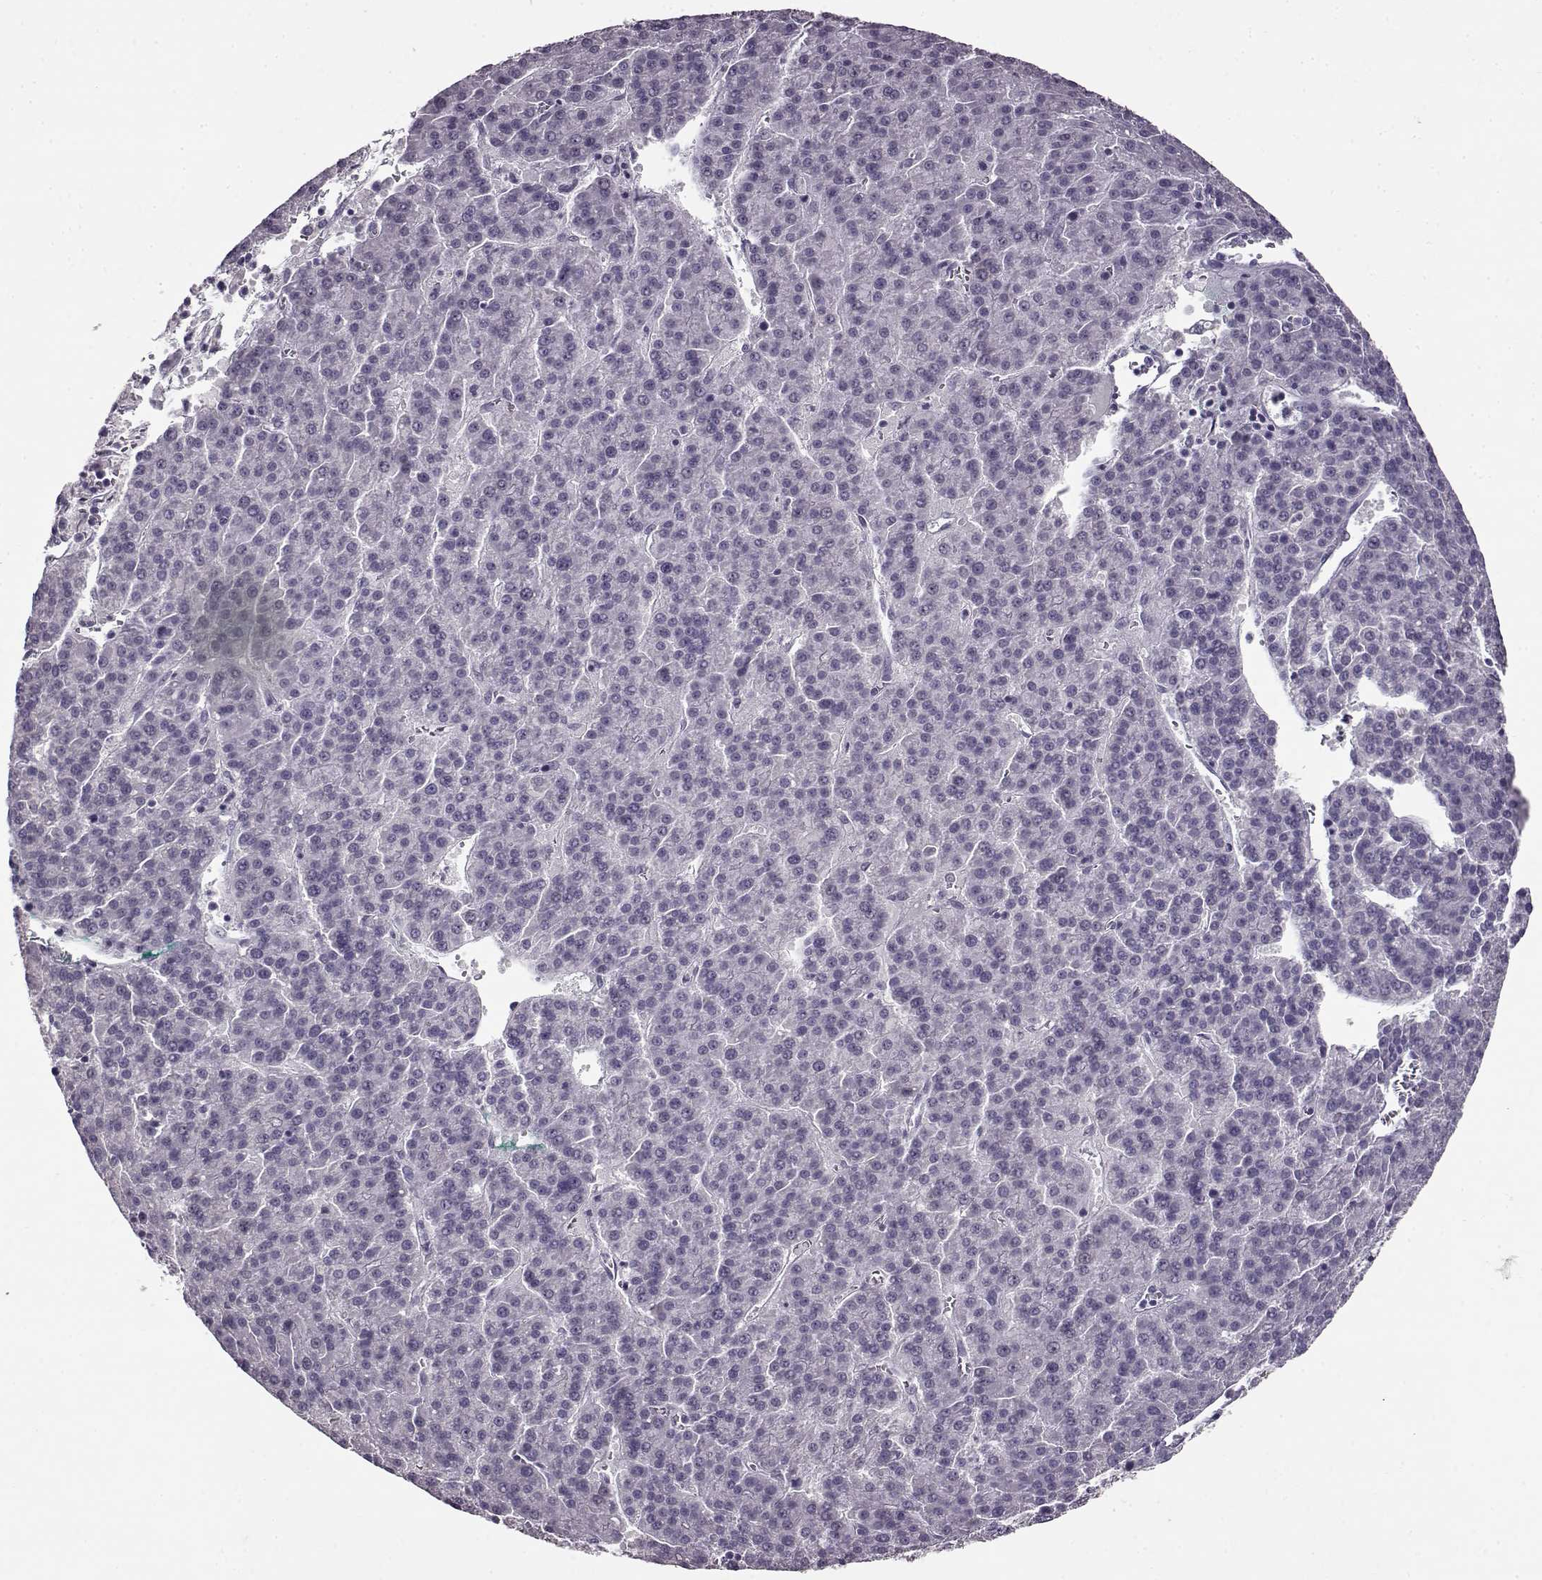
{"staining": {"intensity": "negative", "quantity": "none", "location": "none"}, "tissue": "liver cancer", "cell_type": "Tumor cells", "image_type": "cancer", "snomed": [{"axis": "morphology", "description": "Carcinoma, Hepatocellular, NOS"}, {"axis": "topography", "description": "Liver"}], "caption": "Photomicrograph shows no protein staining in tumor cells of liver cancer (hepatocellular carcinoma) tissue.", "gene": "FSHB", "patient": {"sex": "female", "age": 58}}